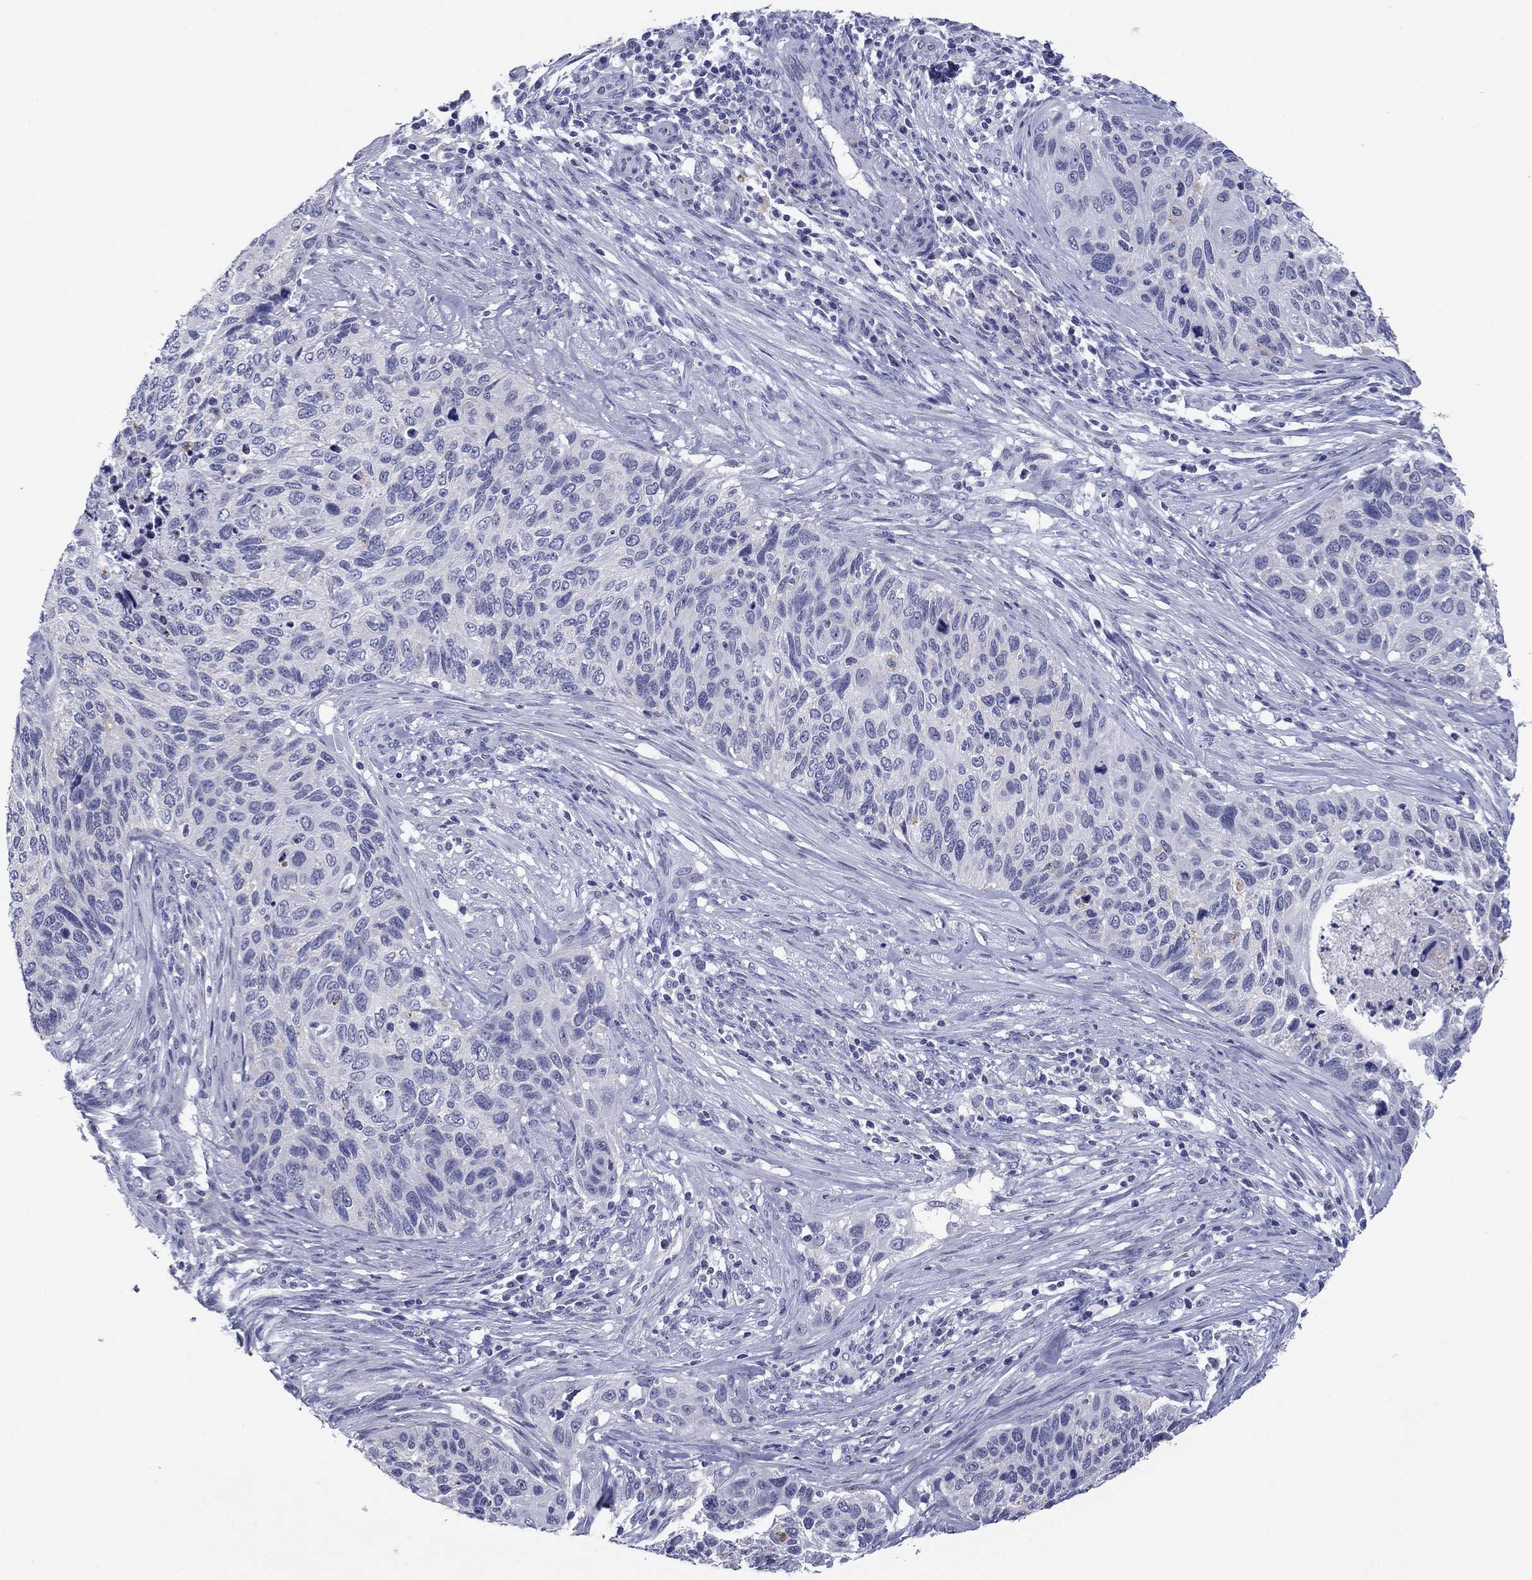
{"staining": {"intensity": "negative", "quantity": "none", "location": "none"}, "tissue": "cervical cancer", "cell_type": "Tumor cells", "image_type": "cancer", "snomed": [{"axis": "morphology", "description": "Squamous cell carcinoma, NOS"}, {"axis": "topography", "description": "Cervix"}], "caption": "Protein analysis of cervical squamous cell carcinoma displays no significant staining in tumor cells. (Immunohistochemistry, brightfield microscopy, high magnification).", "gene": "TCFL5", "patient": {"sex": "female", "age": 70}}